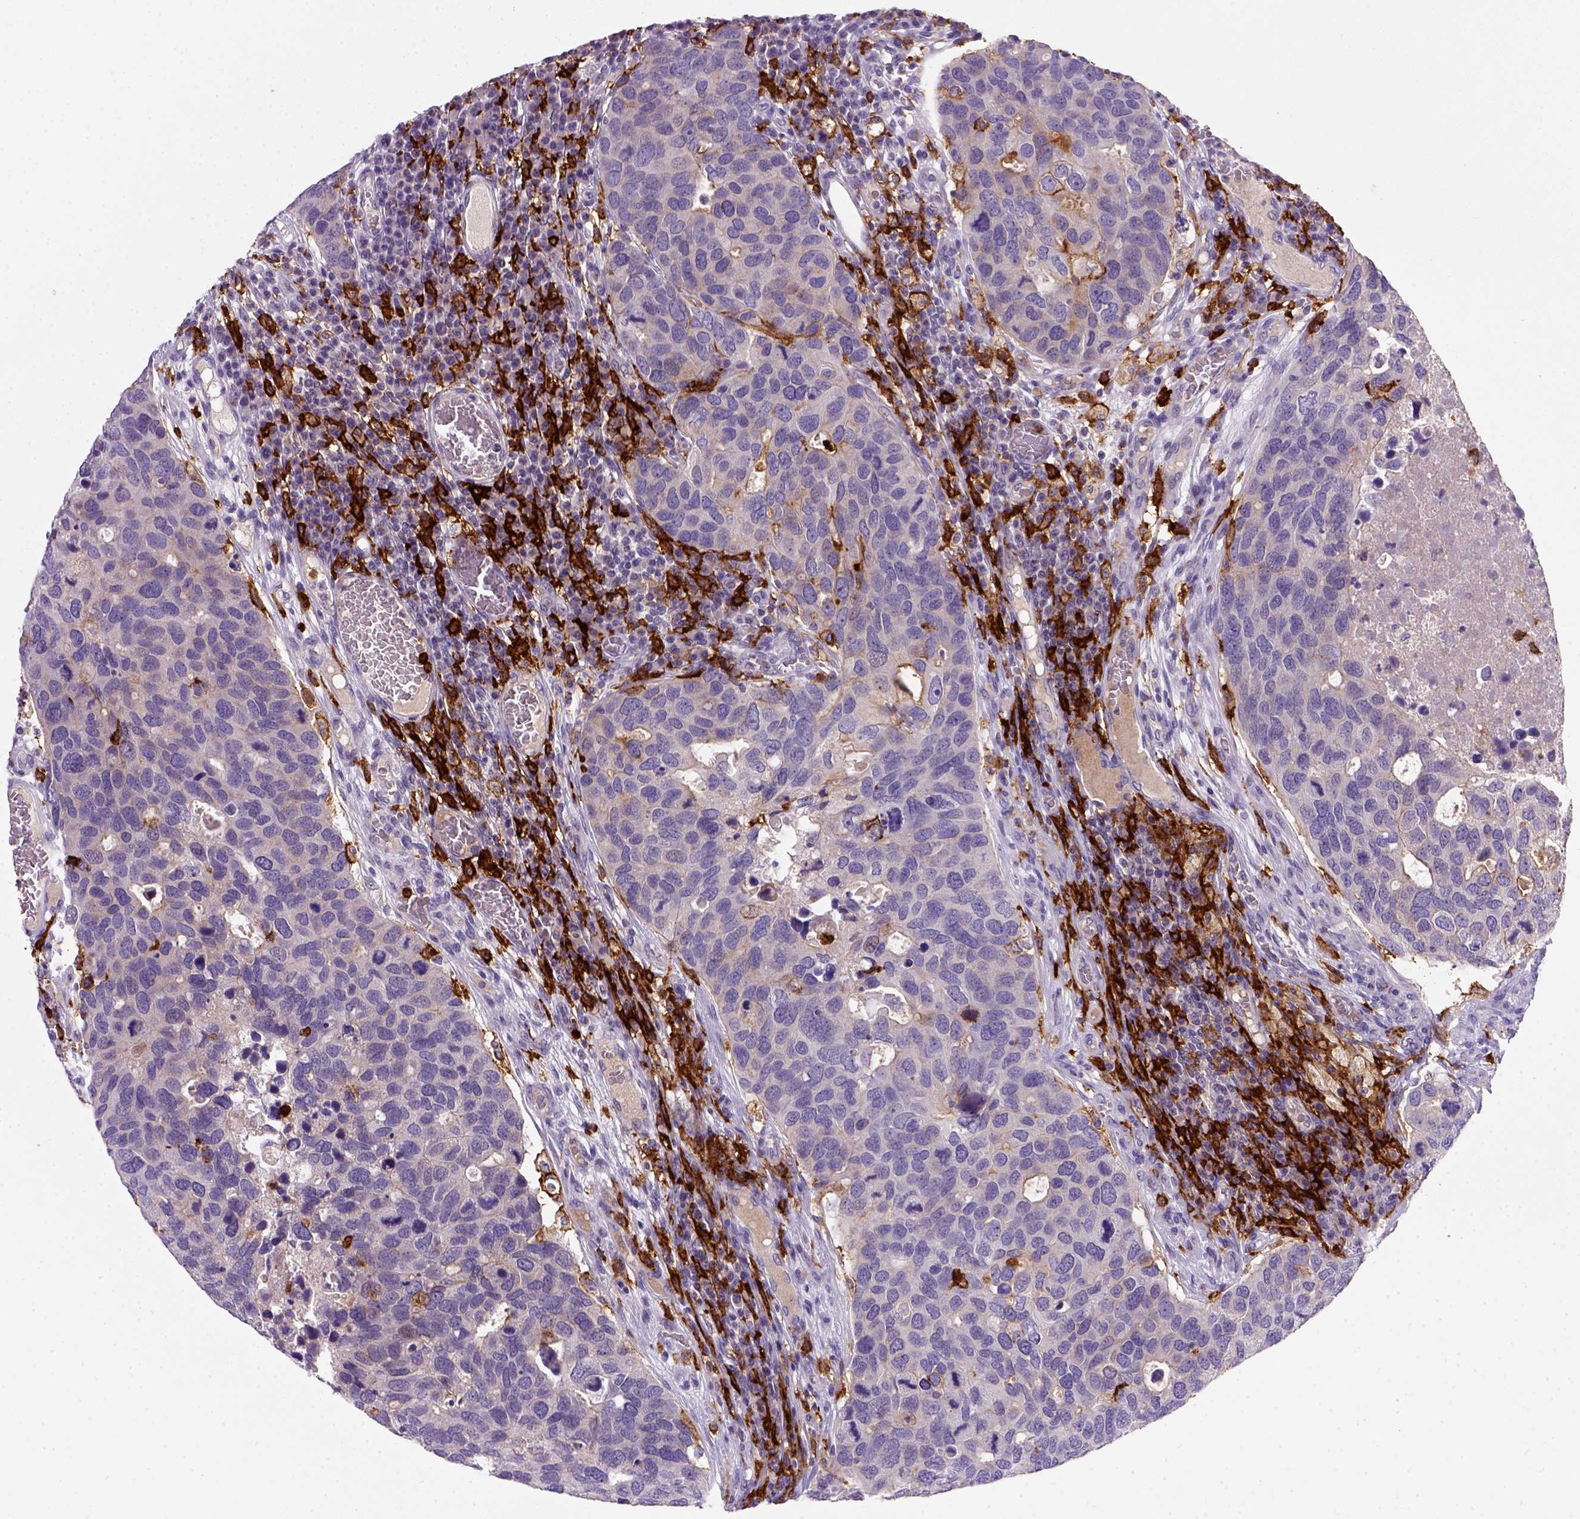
{"staining": {"intensity": "negative", "quantity": "none", "location": "none"}, "tissue": "breast cancer", "cell_type": "Tumor cells", "image_type": "cancer", "snomed": [{"axis": "morphology", "description": "Duct carcinoma"}, {"axis": "topography", "description": "Breast"}], "caption": "Tumor cells show no significant protein expression in breast intraductal carcinoma. (DAB immunohistochemistry with hematoxylin counter stain).", "gene": "CD14", "patient": {"sex": "female", "age": 83}}